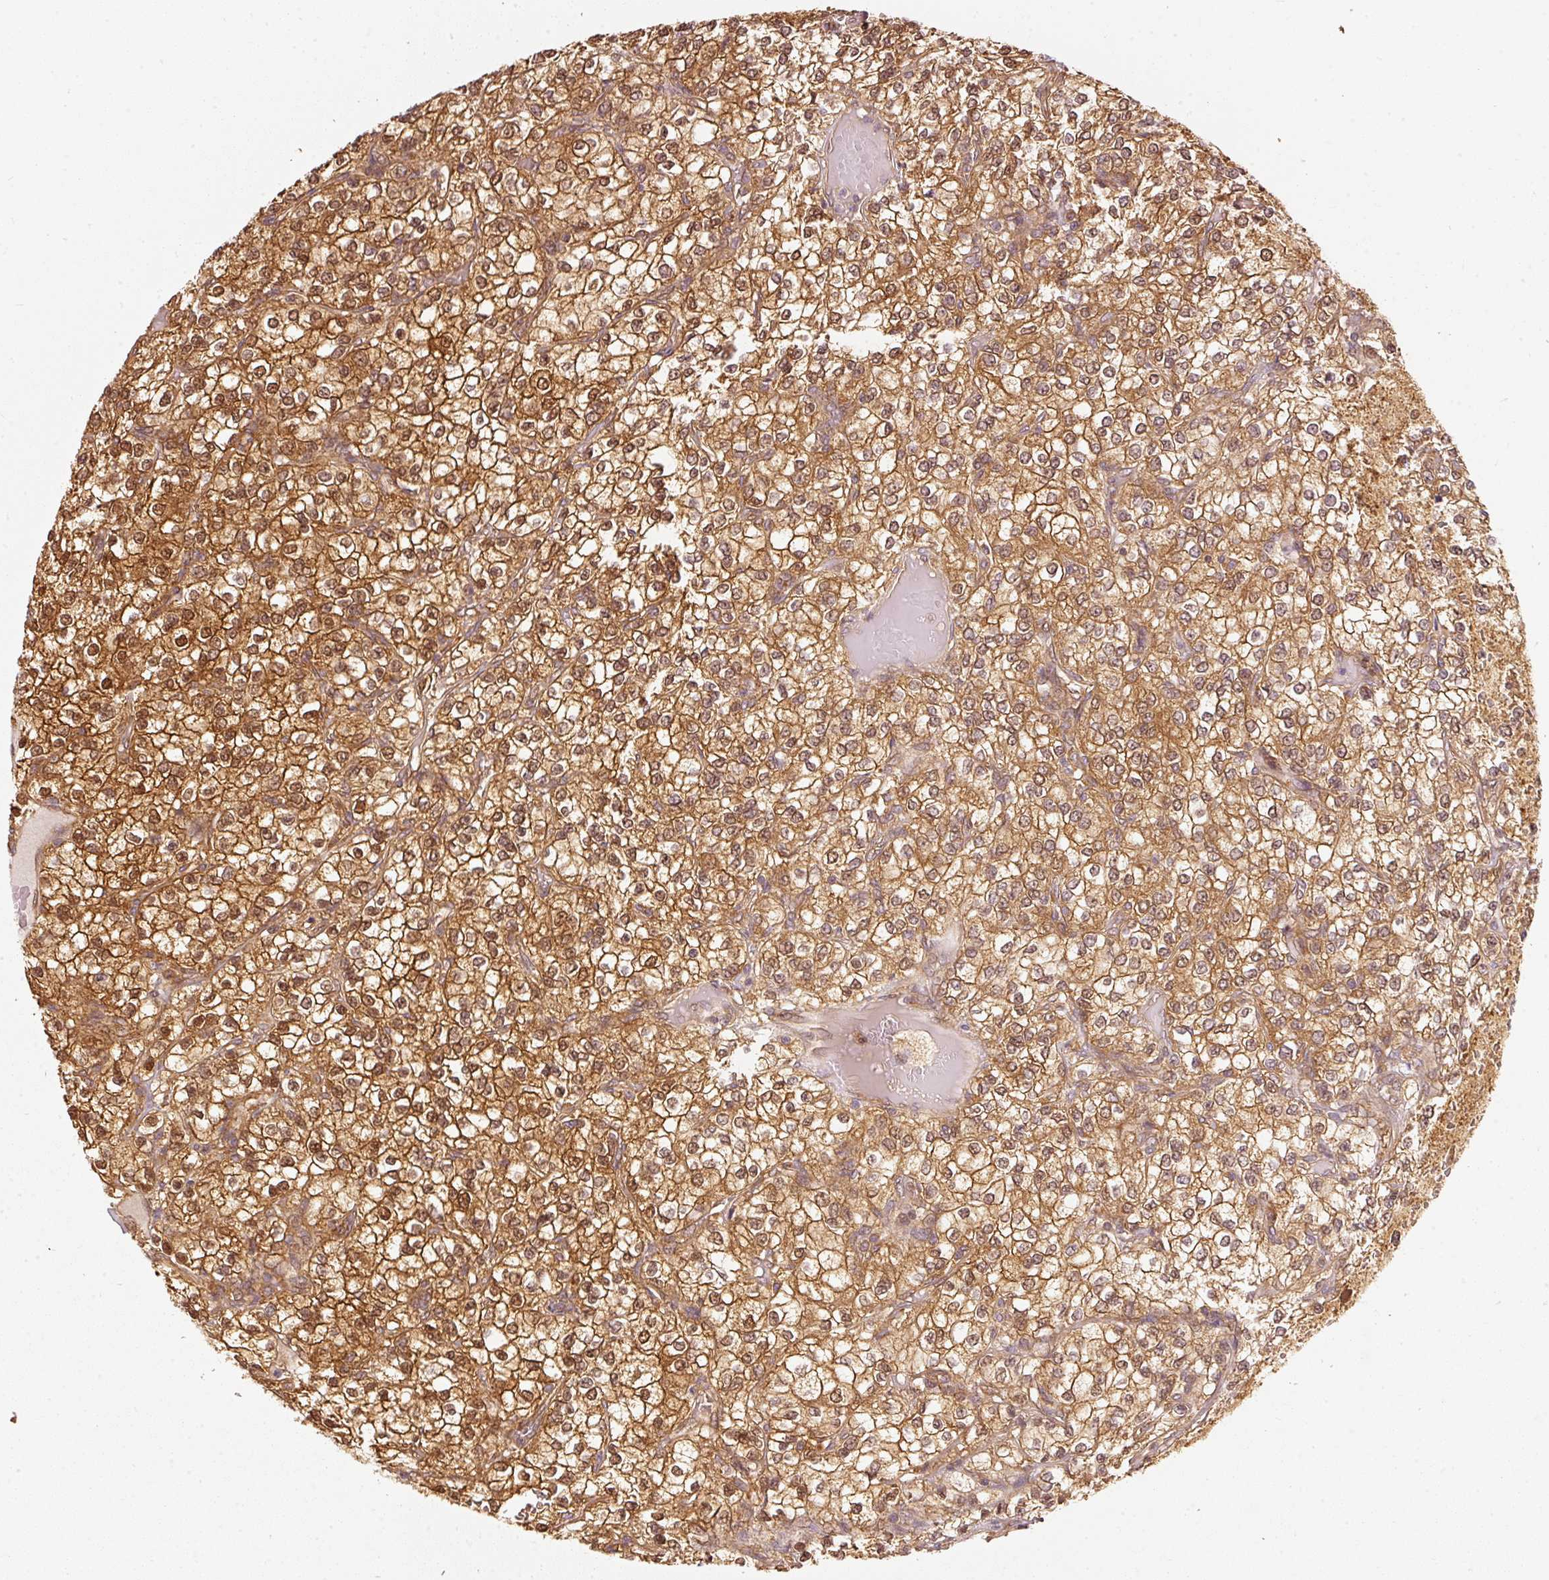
{"staining": {"intensity": "moderate", "quantity": ">75%", "location": "cytoplasmic/membranous,nuclear"}, "tissue": "renal cancer", "cell_type": "Tumor cells", "image_type": "cancer", "snomed": [{"axis": "morphology", "description": "Adenocarcinoma, NOS"}, {"axis": "topography", "description": "Kidney"}], "caption": "Renal cancer (adenocarcinoma) tissue demonstrates moderate cytoplasmic/membranous and nuclear expression in about >75% of tumor cells, visualized by immunohistochemistry.", "gene": "EIF3B", "patient": {"sex": "male", "age": 80}}